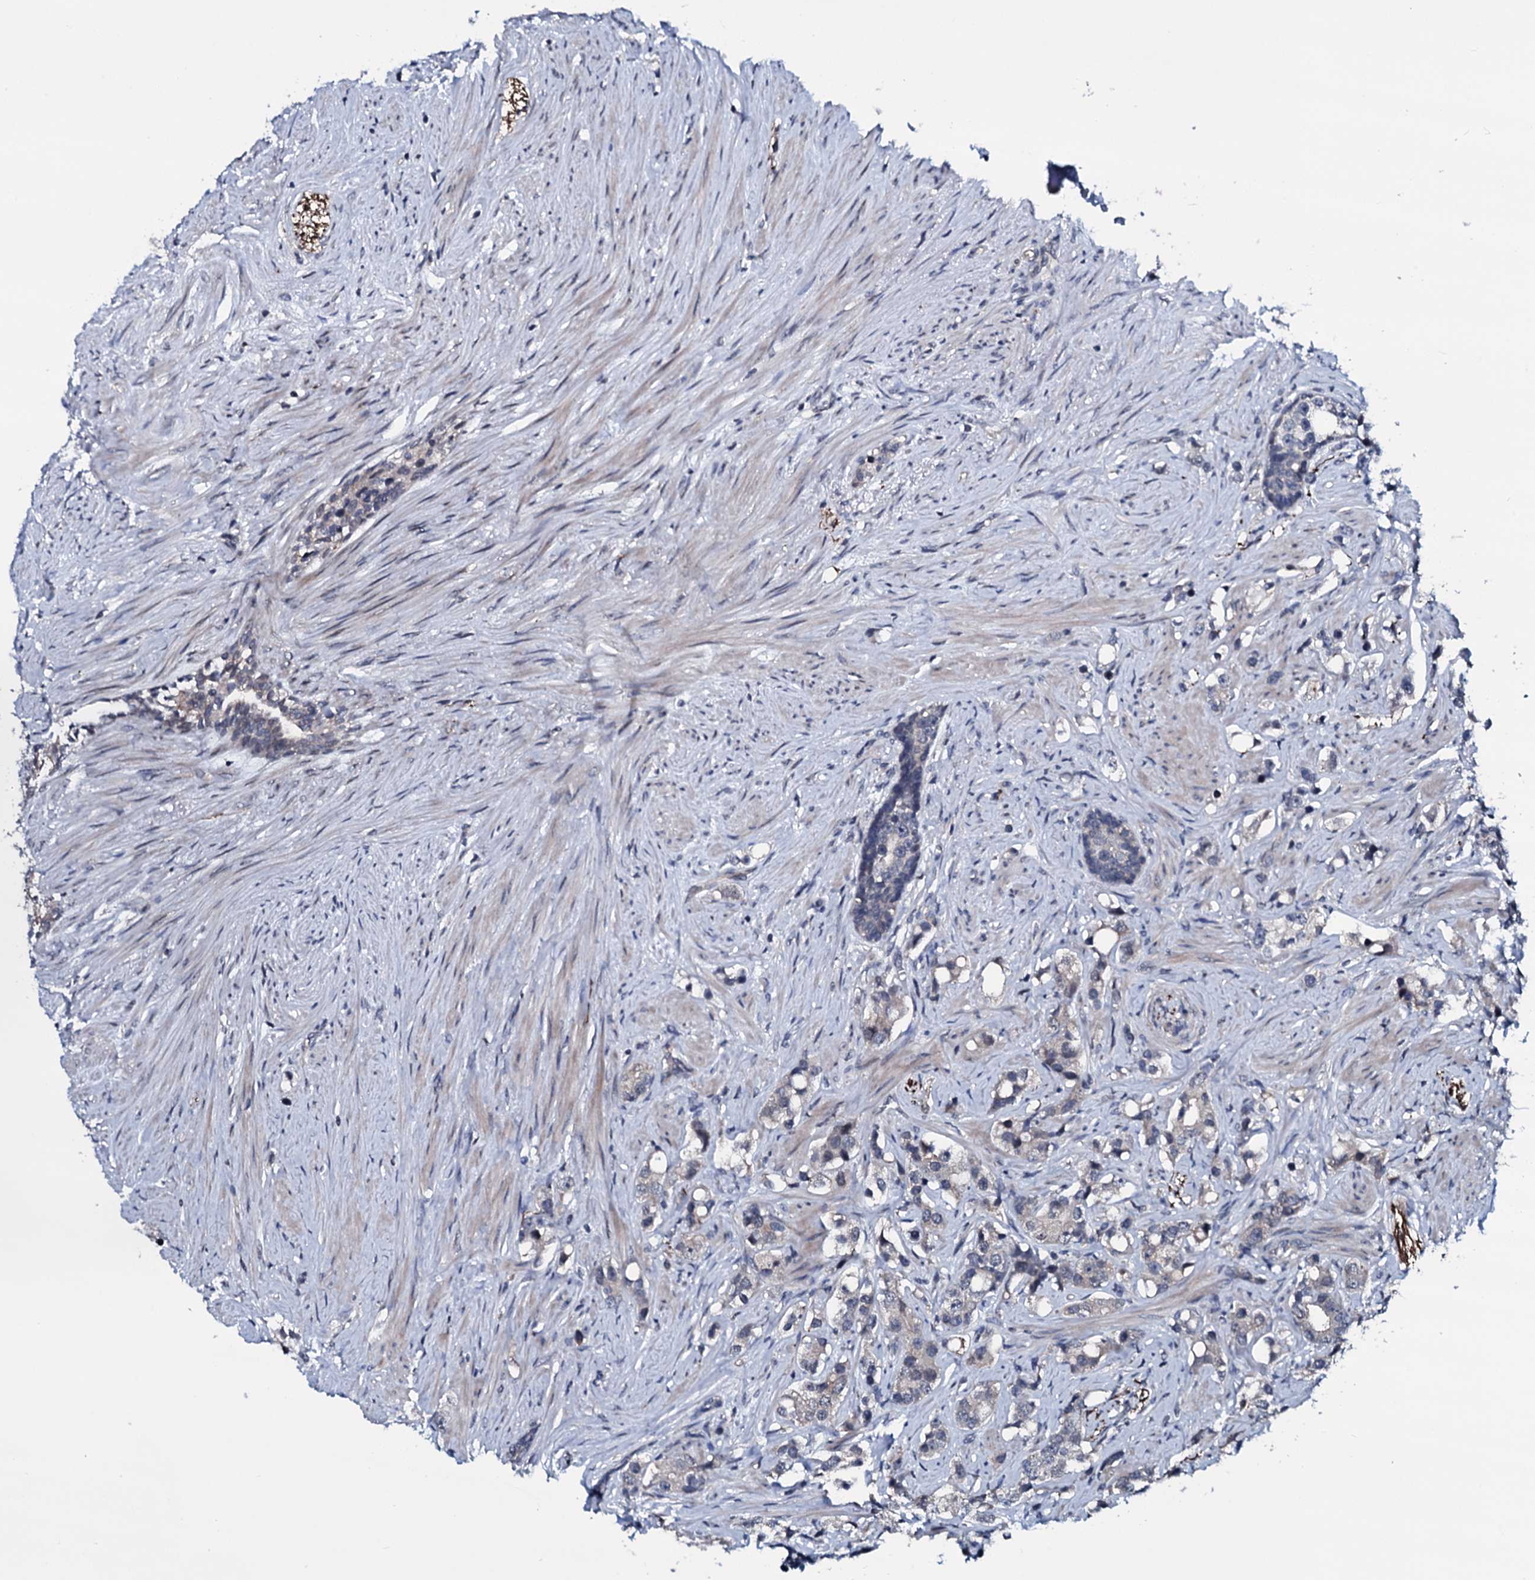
{"staining": {"intensity": "negative", "quantity": "none", "location": "none"}, "tissue": "prostate cancer", "cell_type": "Tumor cells", "image_type": "cancer", "snomed": [{"axis": "morphology", "description": "Adenocarcinoma, High grade"}, {"axis": "topography", "description": "Prostate"}], "caption": "IHC micrograph of neoplastic tissue: prostate cancer stained with DAB reveals no significant protein expression in tumor cells. The staining is performed using DAB brown chromogen with nuclei counter-stained in using hematoxylin.", "gene": "OGFOD2", "patient": {"sex": "male", "age": 63}}